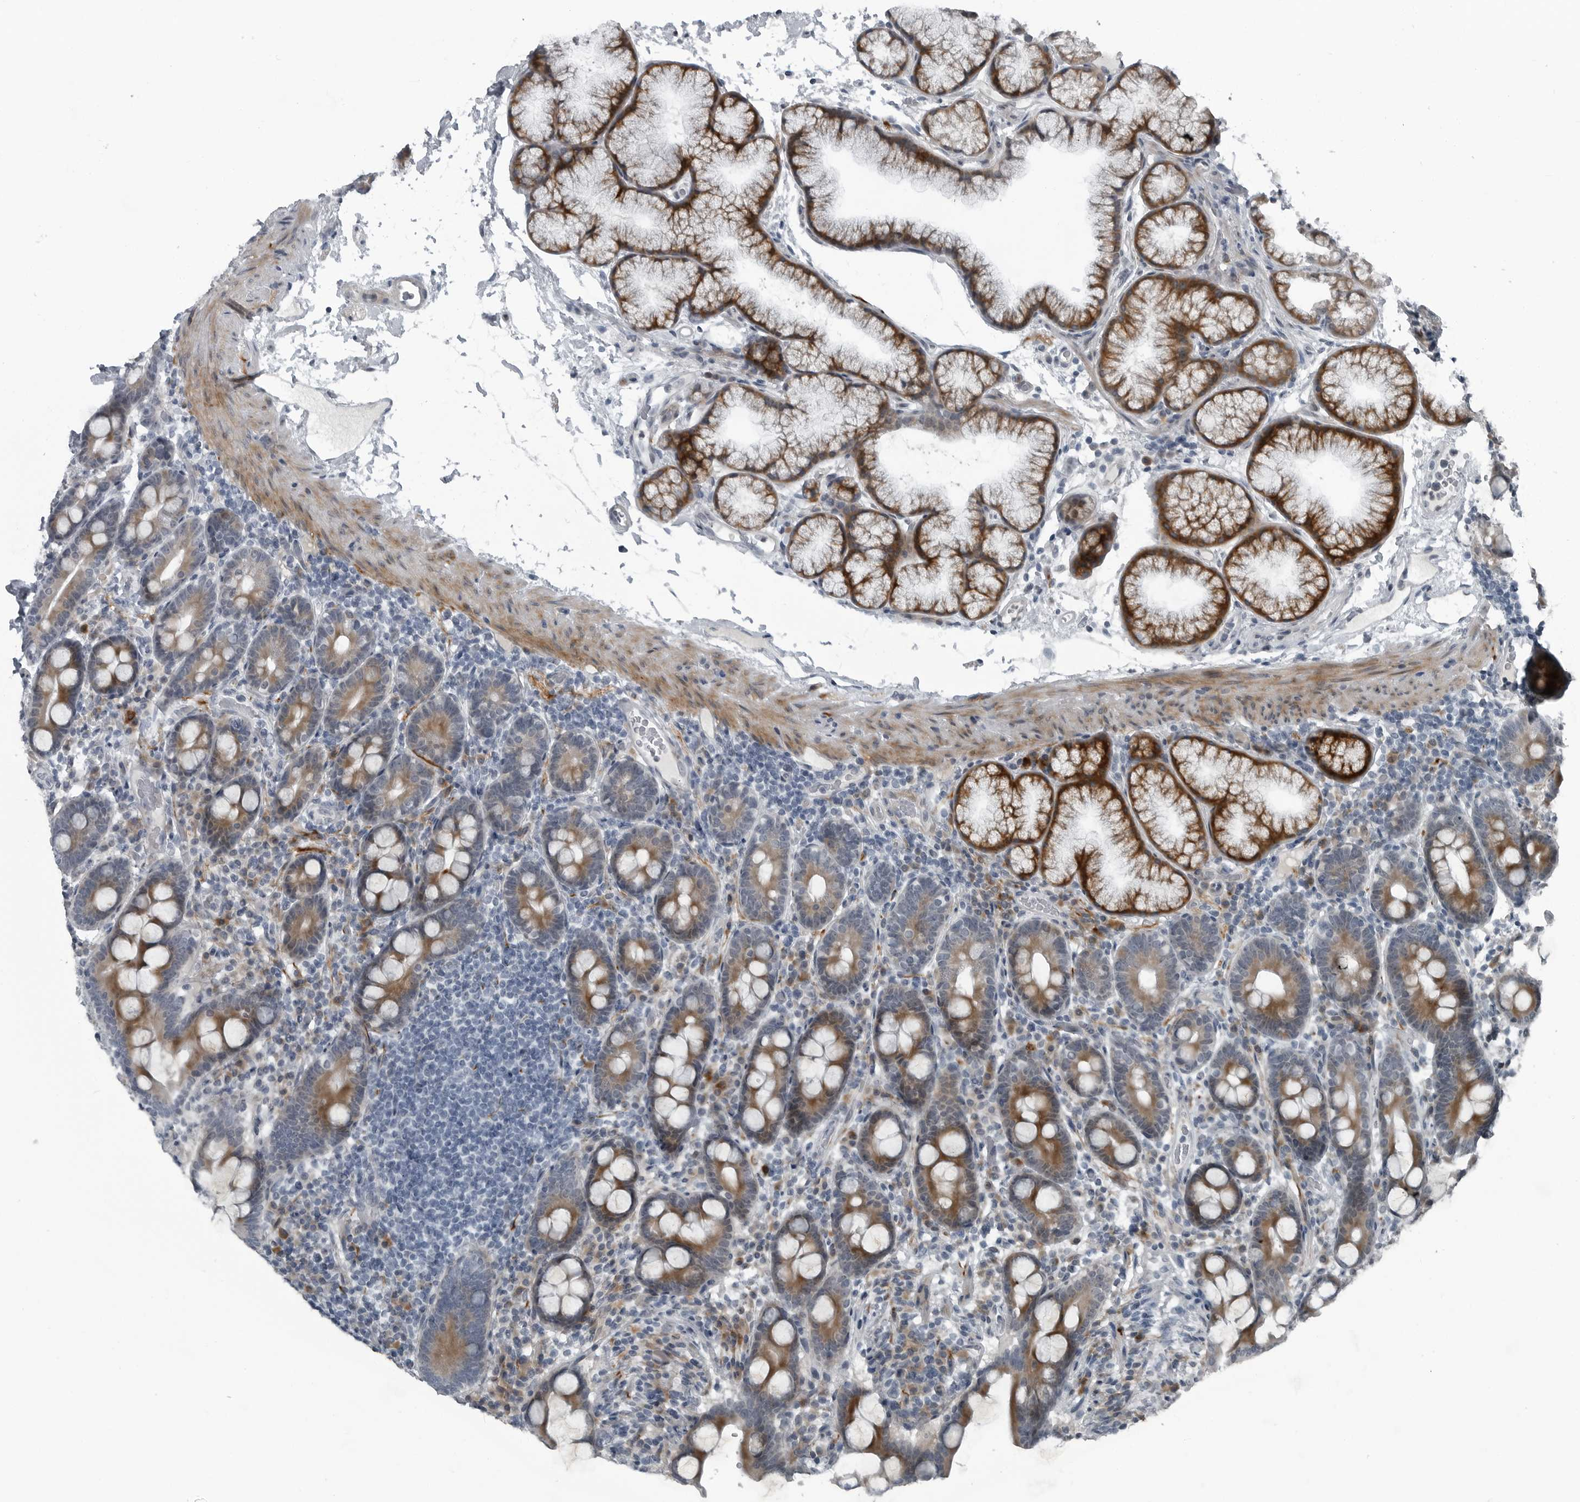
{"staining": {"intensity": "moderate", "quantity": "25%-75%", "location": "cytoplasmic/membranous"}, "tissue": "duodenum", "cell_type": "Glandular cells", "image_type": "normal", "snomed": [{"axis": "morphology", "description": "Normal tissue, NOS"}, {"axis": "topography", "description": "Duodenum"}], "caption": "This is an image of immunohistochemistry (IHC) staining of unremarkable duodenum, which shows moderate expression in the cytoplasmic/membranous of glandular cells.", "gene": "DNAAF11", "patient": {"sex": "male", "age": 54}}